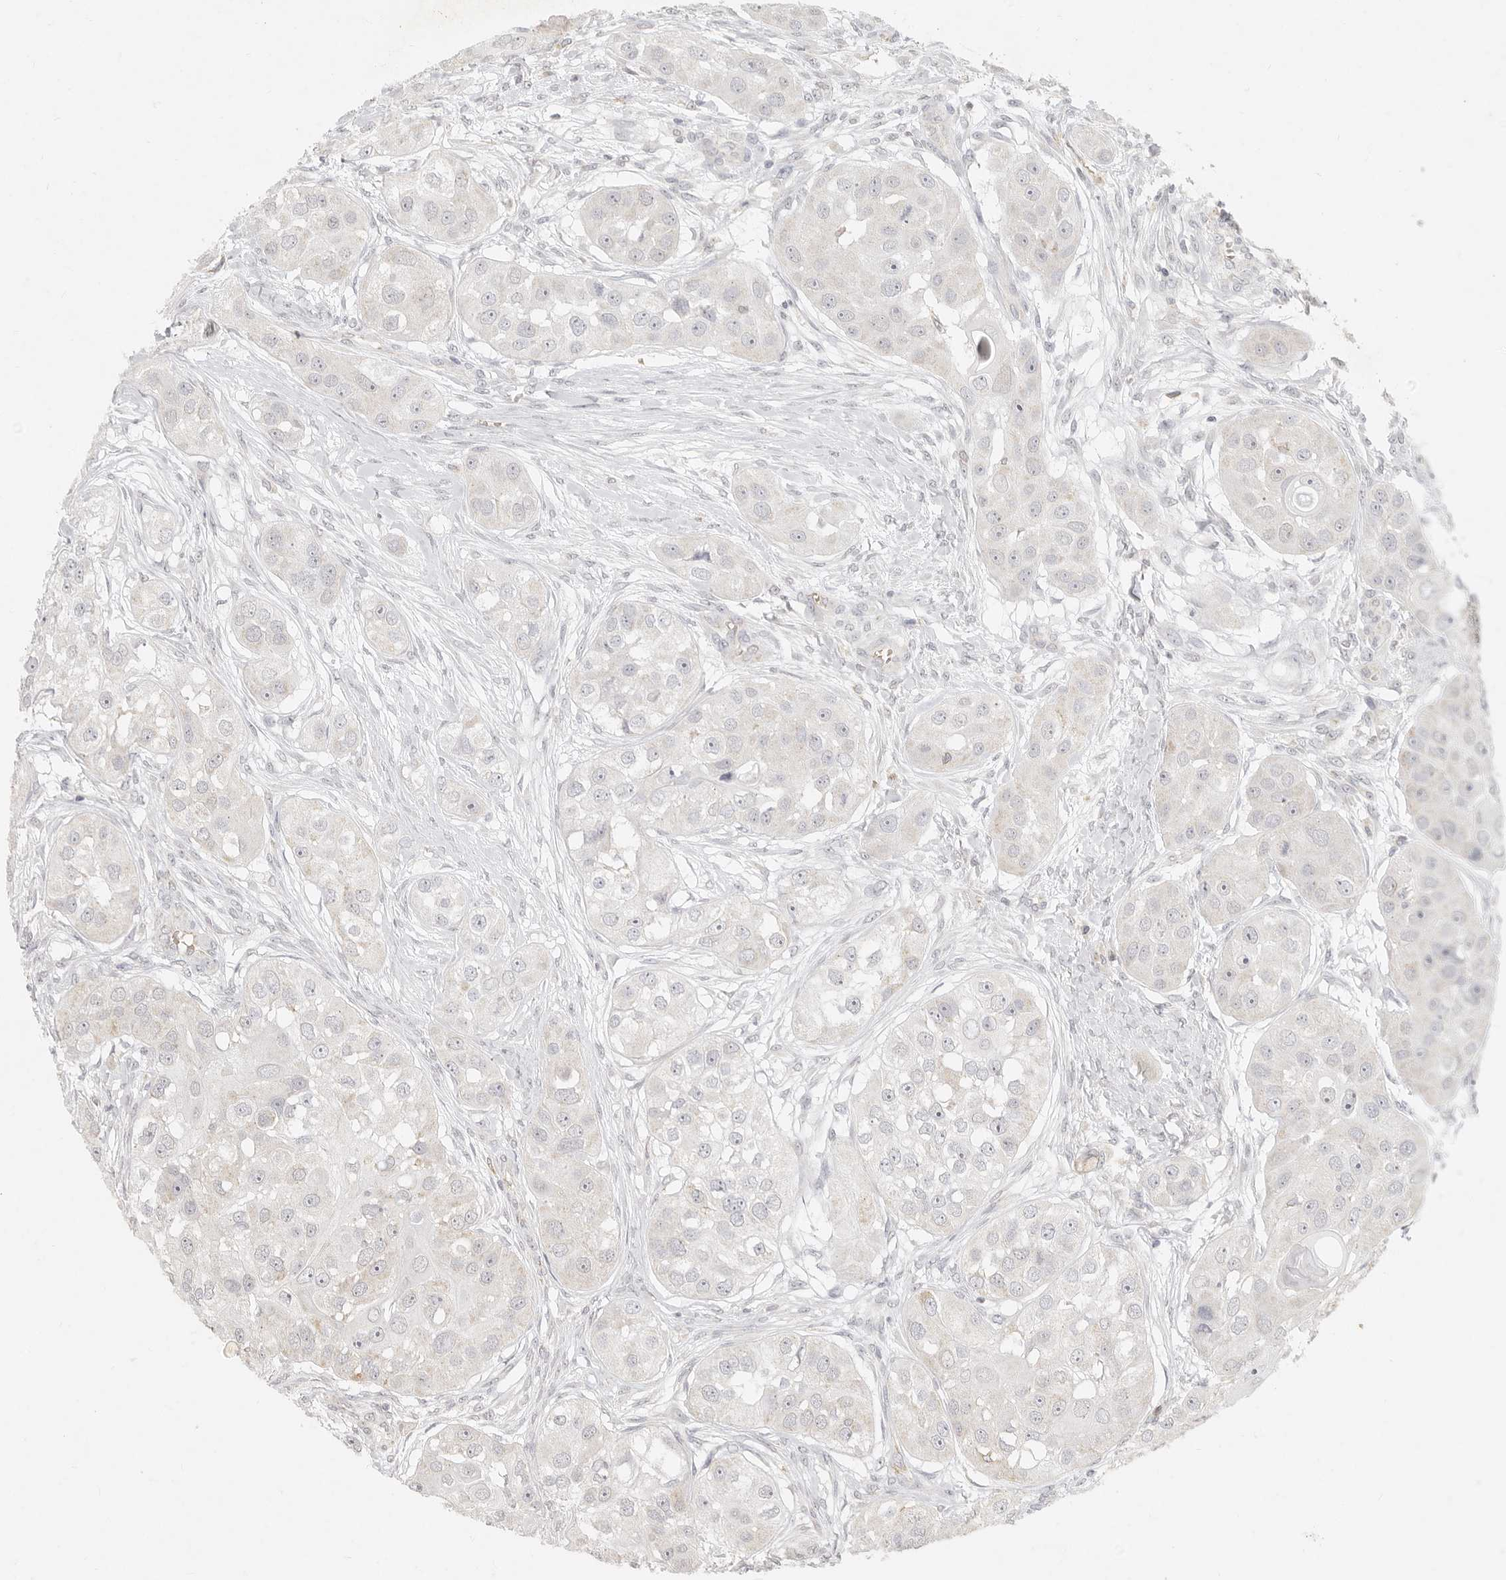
{"staining": {"intensity": "negative", "quantity": "none", "location": "none"}, "tissue": "head and neck cancer", "cell_type": "Tumor cells", "image_type": "cancer", "snomed": [{"axis": "morphology", "description": "Normal tissue, NOS"}, {"axis": "morphology", "description": "Squamous cell carcinoma, NOS"}, {"axis": "topography", "description": "Skeletal muscle"}, {"axis": "topography", "description": "Head-Neck"}], "caption": "IHC image of neoplastic tissue: head and neck squamous cell carcinoma stained with DAB (3,3'-diaminobenzidine) demonstrates no significant protein positivity in tumor cells.", "gene": "NIBAN1", "patient": {"sex": "male", "age": 51}}